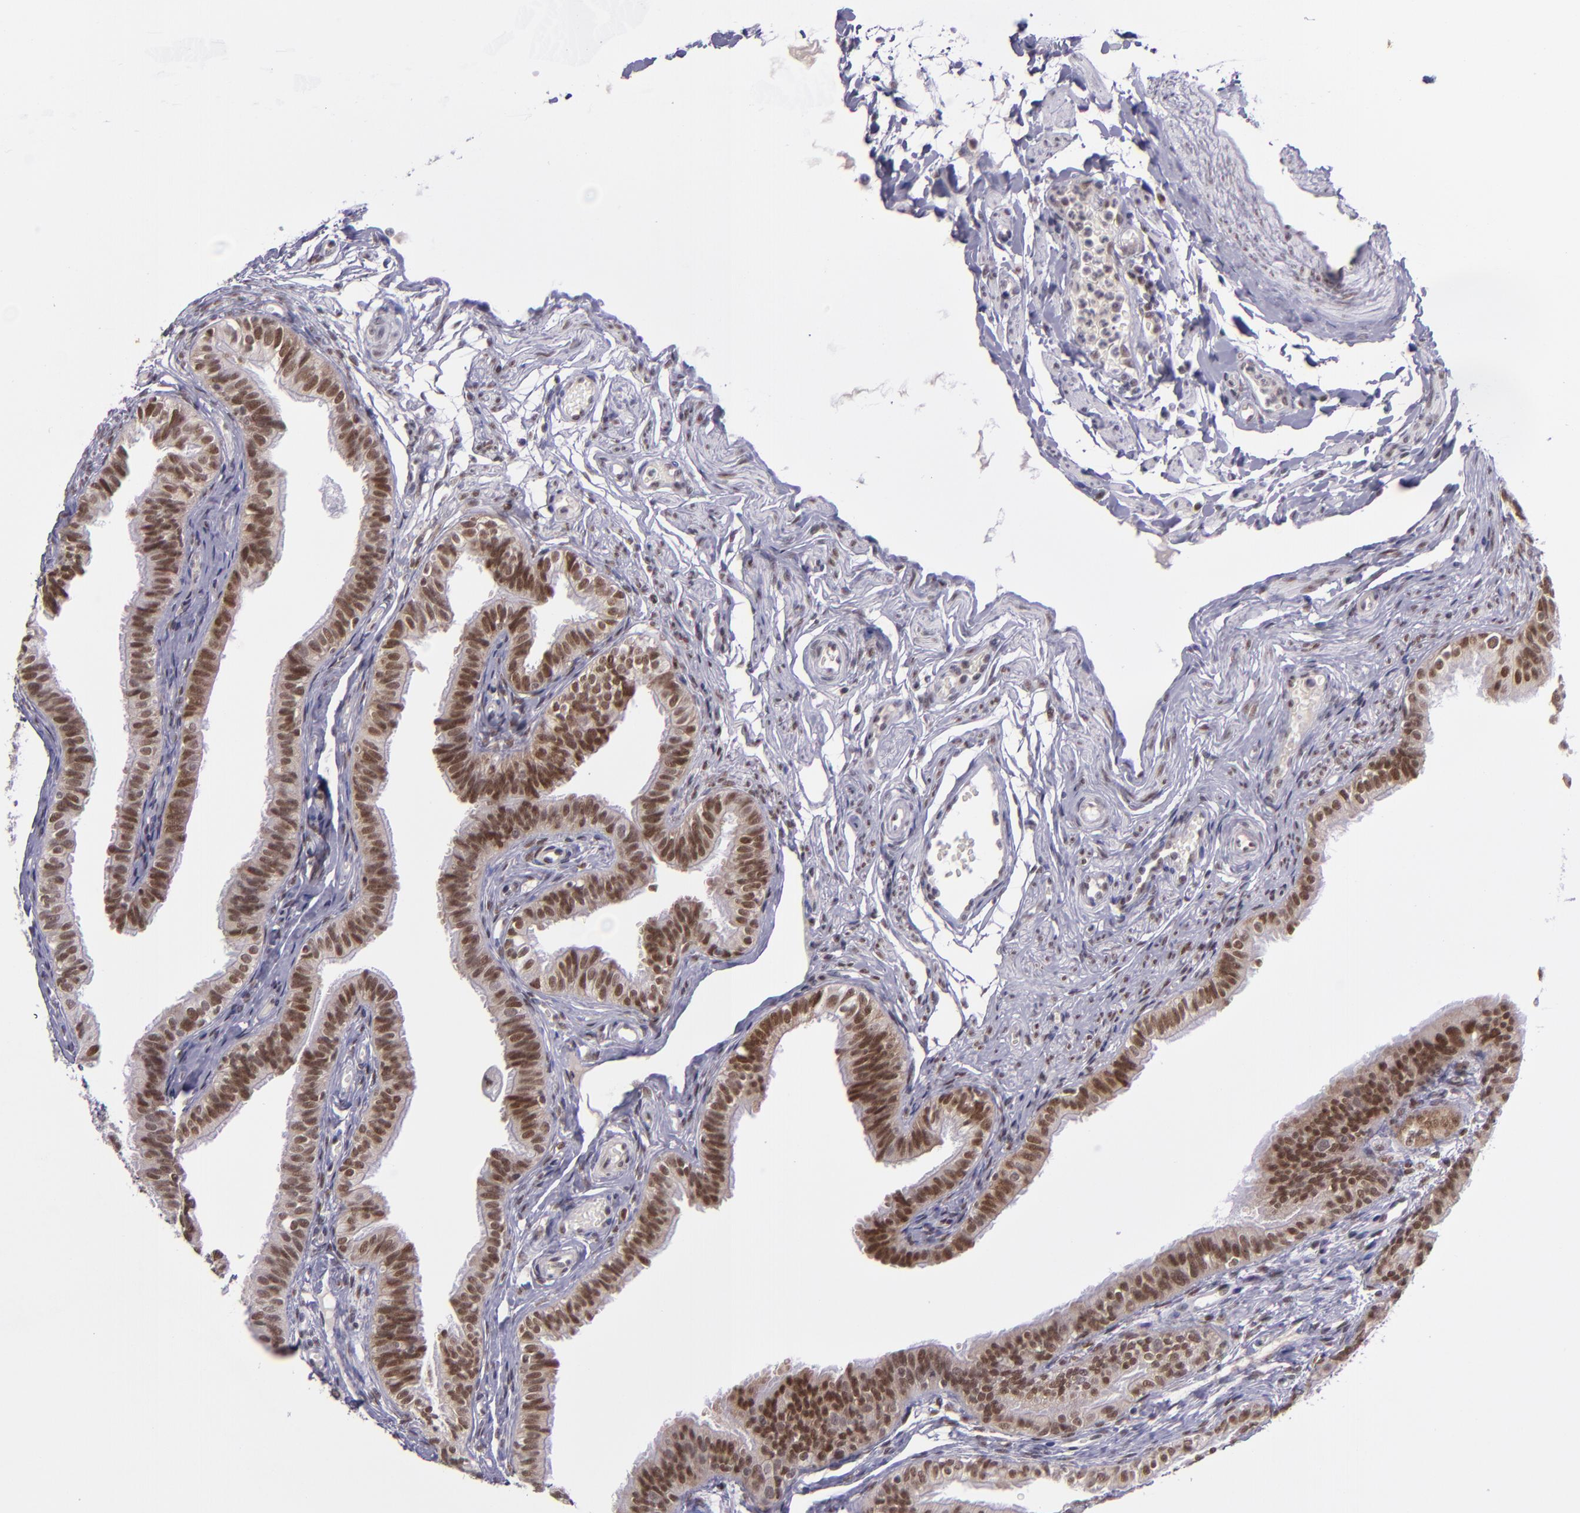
{"staining": {"intensity": "moderate", "quantity": ">75%", "location": "nuclear"}, "tissue": "fallopian tube", "cell_type": "Glandular cells", "image_type": "normal", "snomed": [{"axis": "morphology", "description": "Normal tissue, NOS"}, {"axis": "morphology", "description": "Dermoid, NOS"}, {"axis": "topography", "description": "Fallopian tube"}], "caption": "Unremarkable fallopian tube shows moderate nuclear positivity in about >75% of glandular cells (DAB (3,3'-diaminobenzidine) = brown stain, brightfield microscopy at high magnification)..", "gene": "BAG1", "patient": {"sex": "female", "age": 33}}